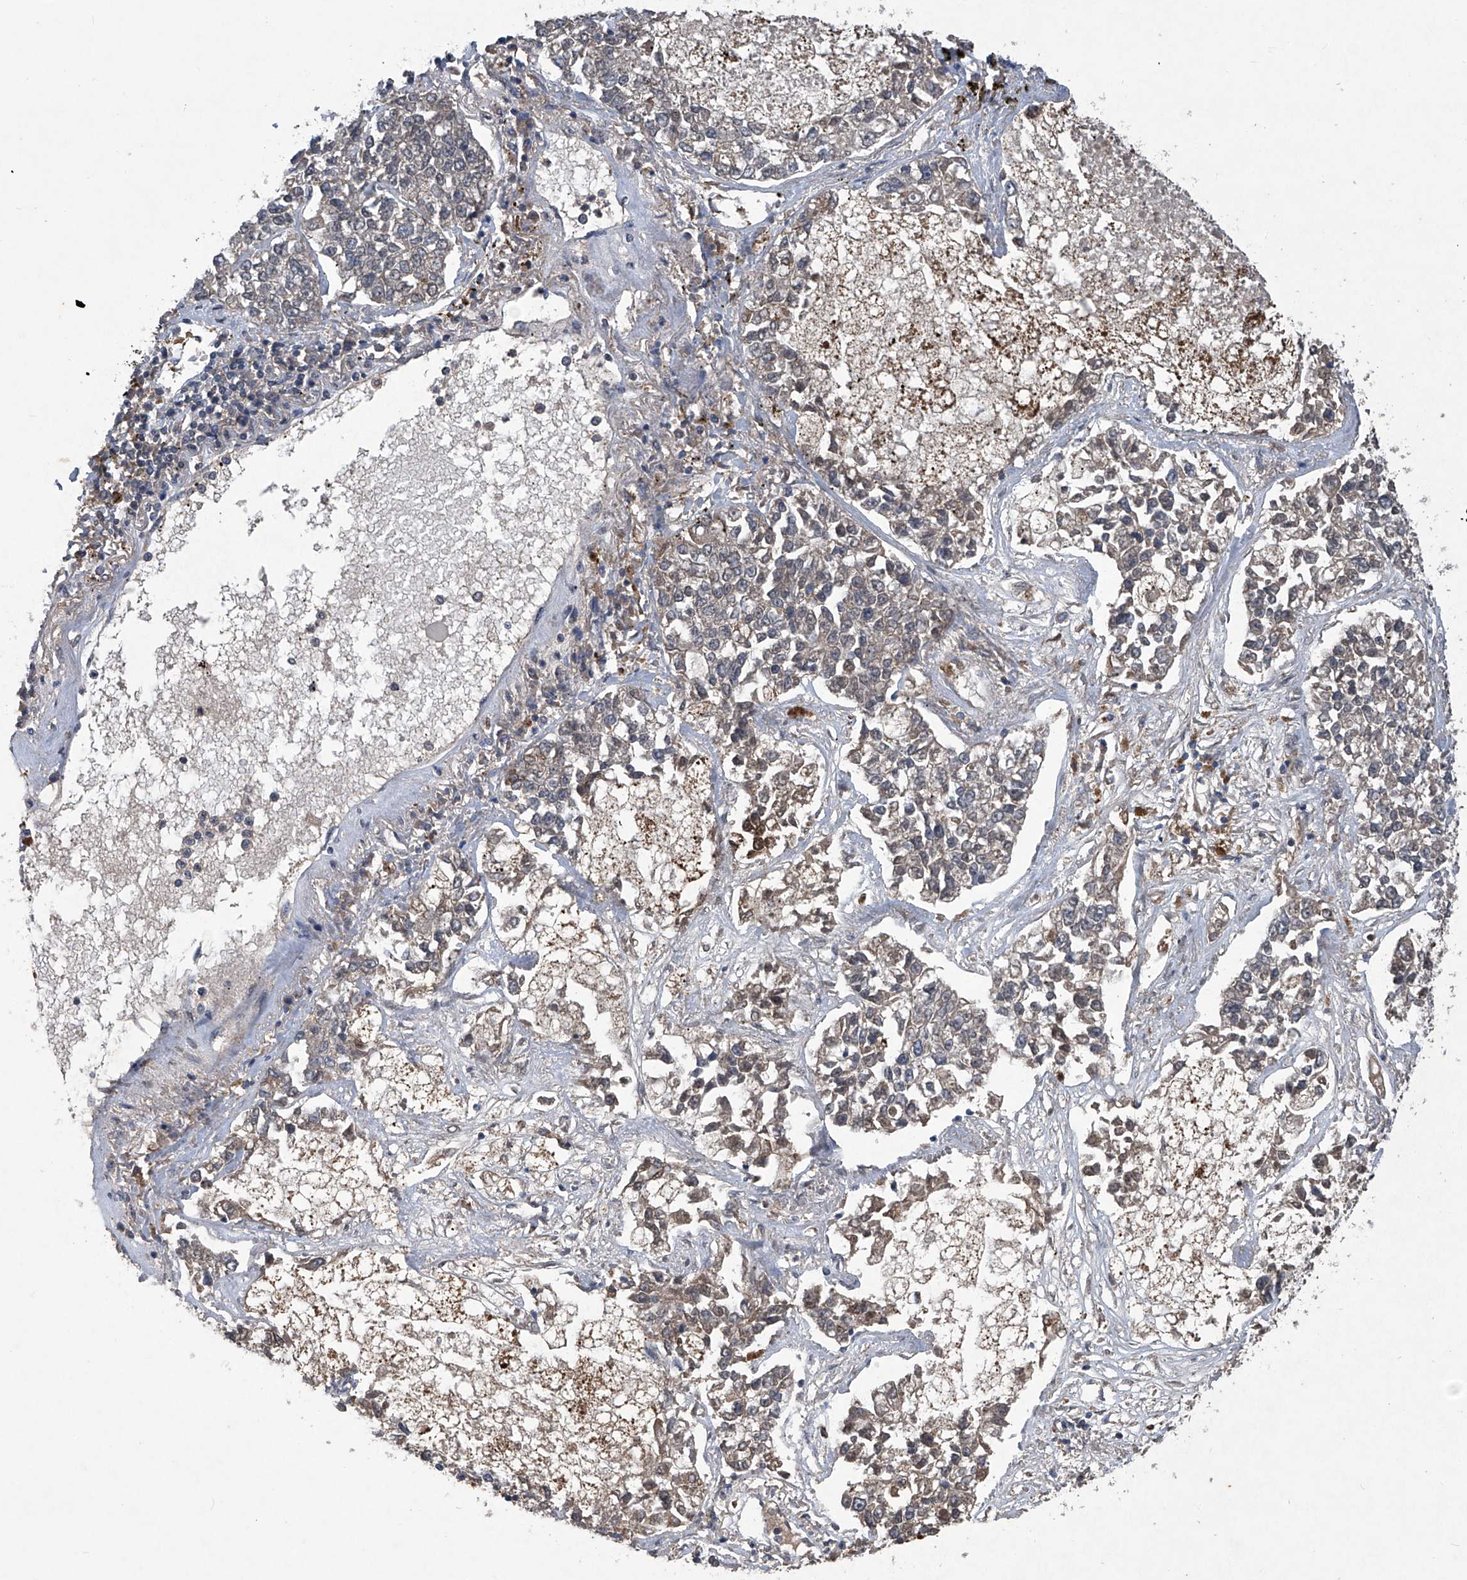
{"staining": {"intensity": "weak", "quantity": "25%-75%", "location": "cytoplasmic/membranous"}, "tissue": "lung cancer", "cell_type": "Tumor cells", "image_type": "cancer", "snomed": [{"axis": "morphology", "description": "Adenocarcinoma, NOS"}, {"axis": "topography", "description": "Lung"}], "caption": "Lung adenocarcinoma stained with a protein marker demonstrates weak staining in tumor cells.", "gene": "SUMF2", "patient": {"sex": "male", "age": 49}}